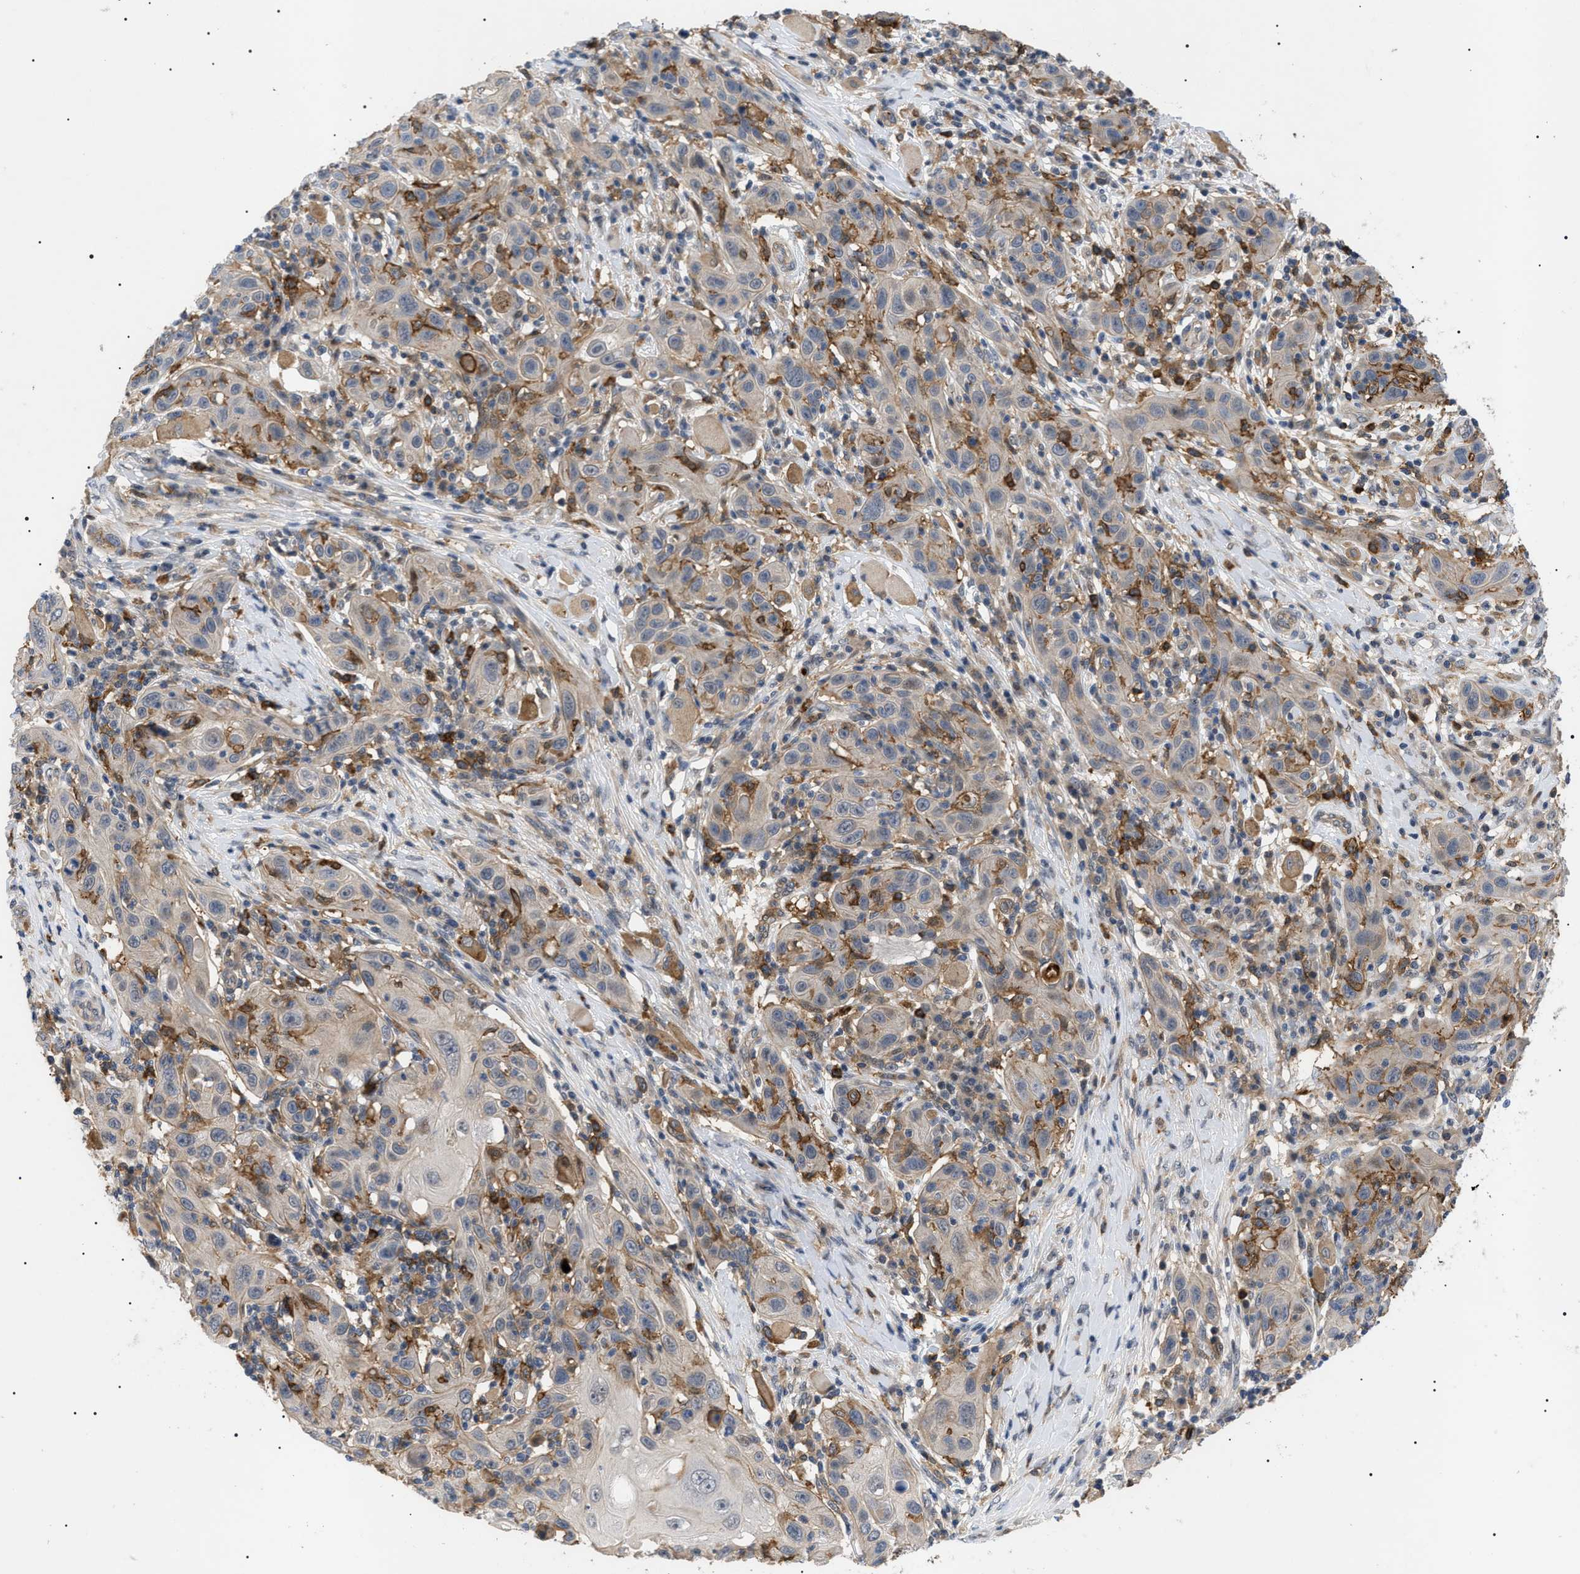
{"staining": {"intensity": "weak", "quantity": "25%-75%", "location": "cytoplasmic/membranous"}, "tissue": "skin cancer", "cell_type": "Tumor cells", "image_type": "cancer", "snomed": [{"axis": "morphology", "description": "Squamous cell carcinoma, NOS"}, {"axis": "topography", "description": "Skin"}], "caption": "IHC staining of skin cancer (squamous cell carcinoma), which demonstrates low levels of weak cytoplasmic/membranous staining in approximately 25%-75% of tumor cells indicating weak cytoplasmic/membranous protein expression. The staining was performed using DAB (brown) for protein detection and nuclei were counterstained in hematoxylin (blue).", "gene": "CD300A", "patient": {"sex": "female", "age": 88}}